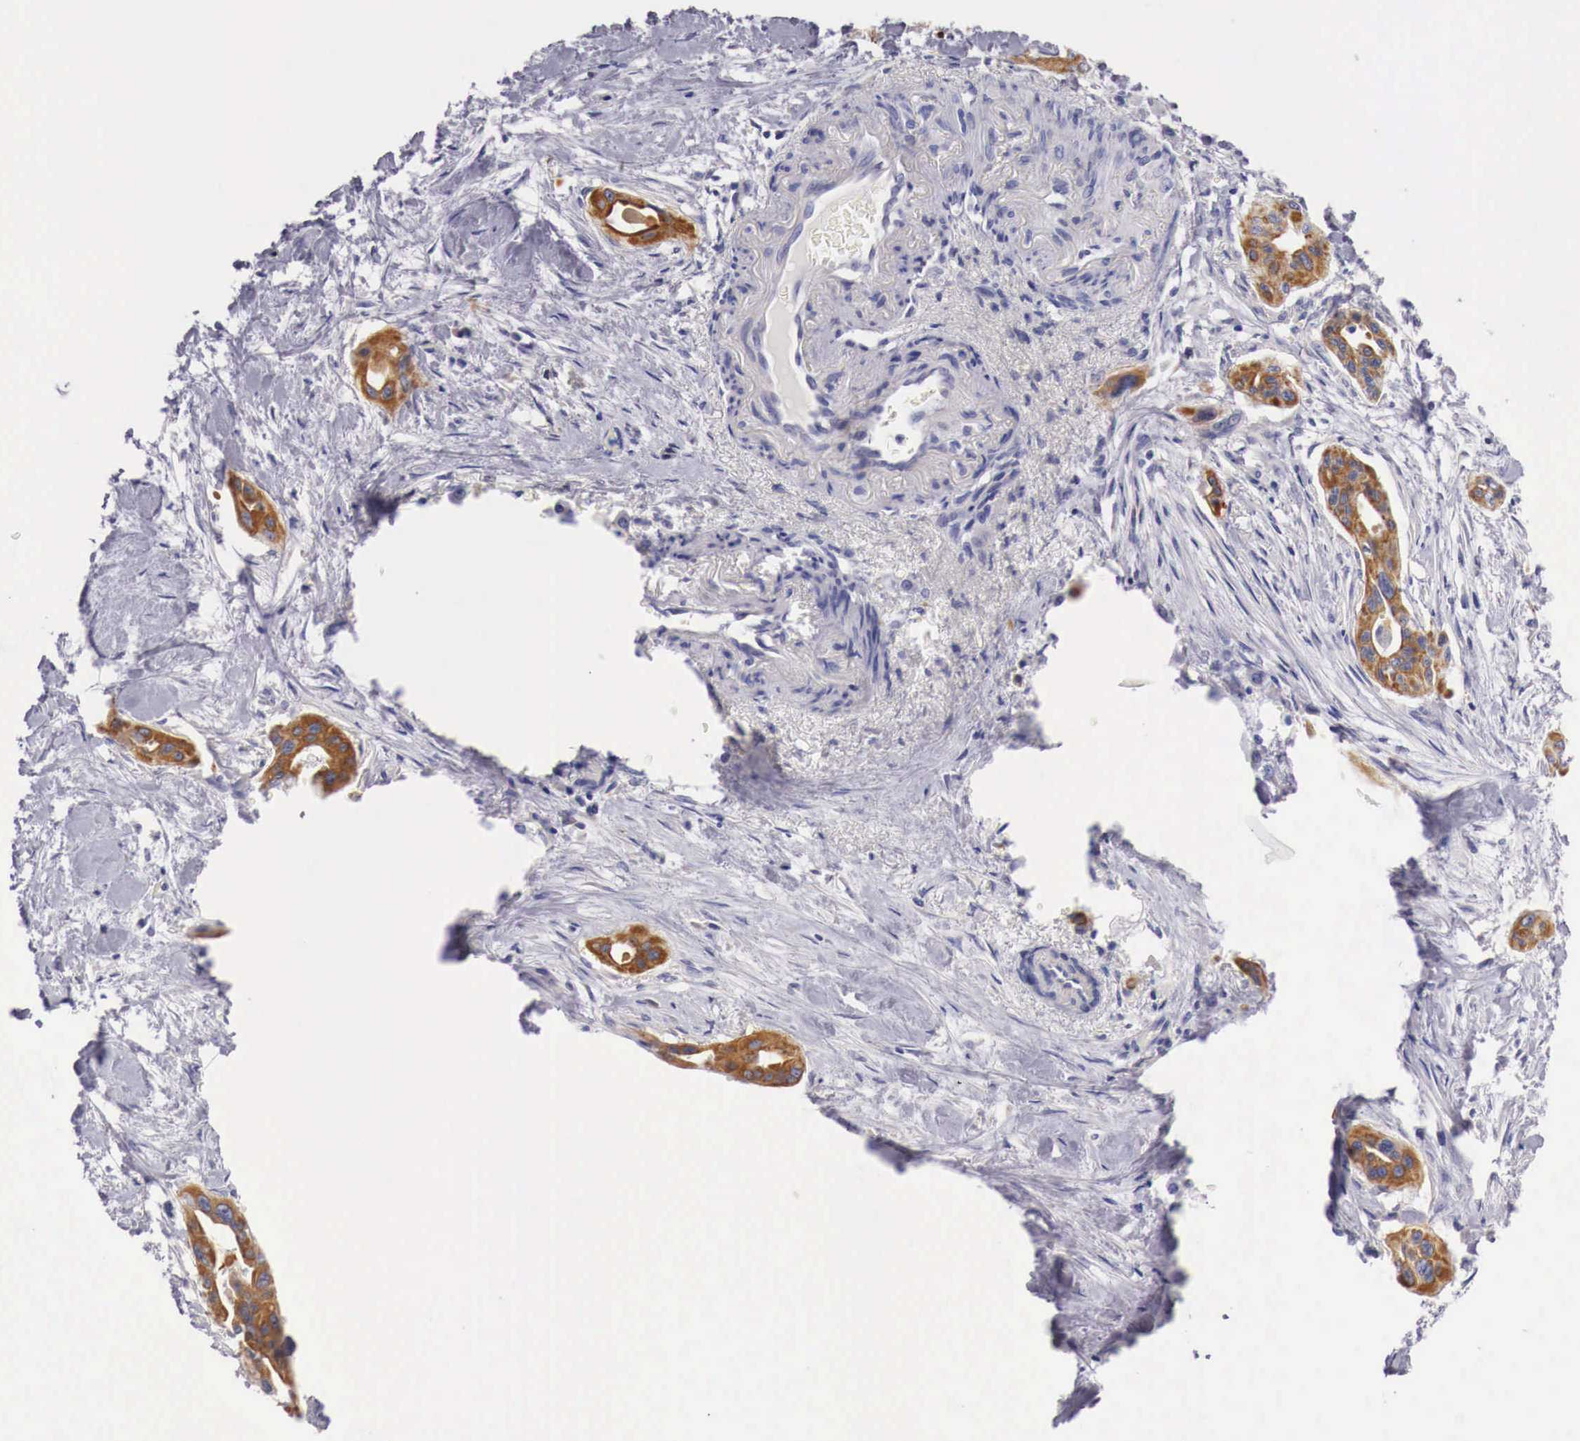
{"staining": {"intensity": "strong", "quantity": ">75%", "location": "cytoplasmic/membranous"}, "tissue": "pancreatic cancer", "cell_type": "Tumor cells", "image_type": "cancer", "snomed": [{"axis": "morphology", "description": "Adenocarcinoma, NOS"}, {"axis": "topography", "description": "Pancreas"}], "caption": "Pancreatic cancer stained for a protein (brown) exhibits strong cytoplasmic/membranous positive expression in approximately >75% of tumor cells.", "gene": "NREP", "patient": {"sex": "male", "age": 77}}